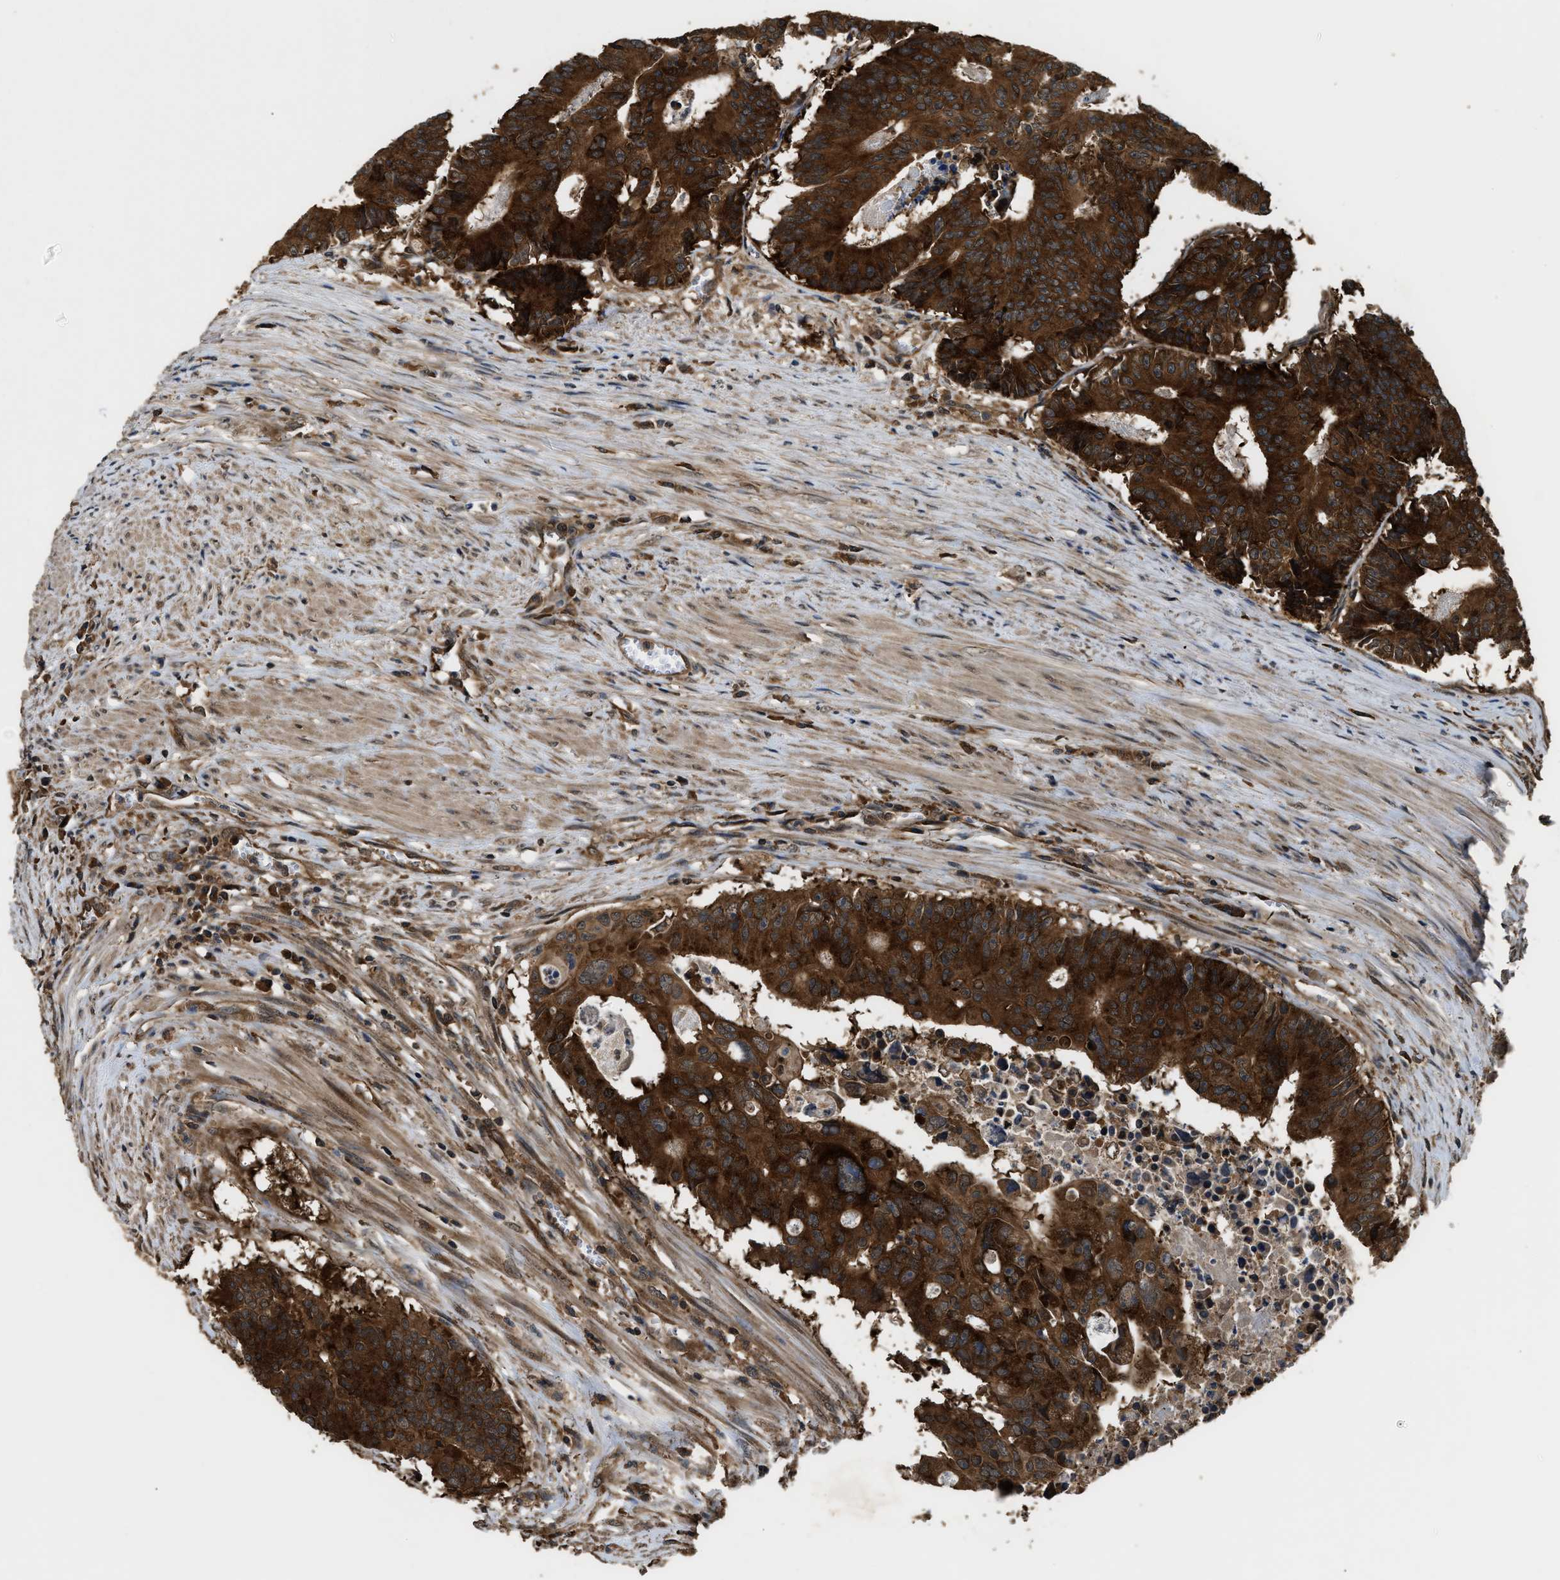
{"staining": {"intensity": "strong", "quantity": ">75%", "location": "cytoplasmic/membranous"}, "tissue": "colorectal cancer", "cell_type": "Tumor cells", "image_type": "cancer", "snomed": [{"axis": "morphology", "description": "Adenocarcinoma, NOS"}, {"axis": "topography", "description": "Colon"}], "caption": "Protein expression analysis of colorectal cancer demonstrates strong cytoplasmic/membranous expression in about >75% of tumor cells.", "gene": "DNAJC2", "patient": {"sex": "male", "age": 87}}